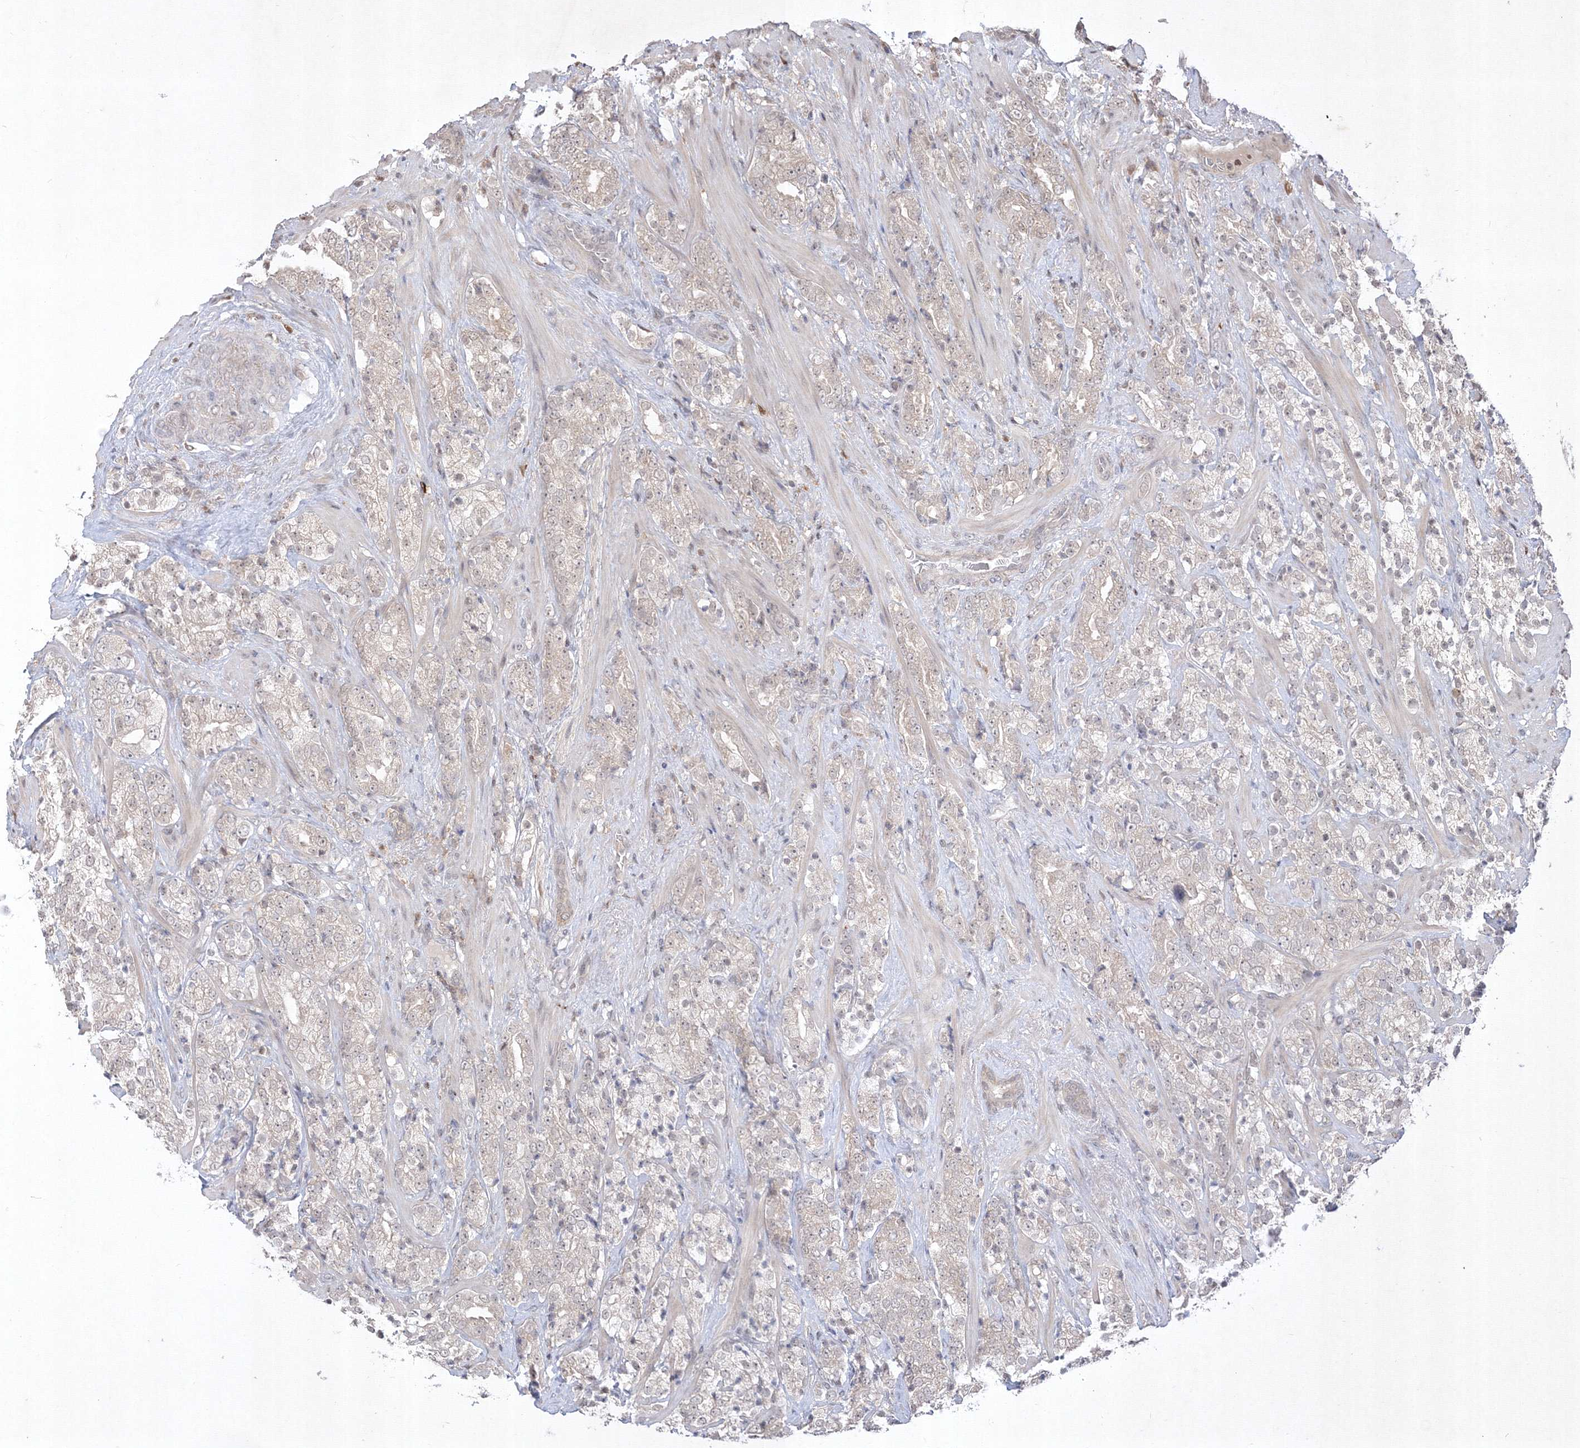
{"staining": {"intensity": "negative", "quantity": "none", "location": "none"}, "tissue": "prostate cancer", "cell_type": "Tumor cells", "image_type": "cancer", "snomed": [{"axis": "morphology", "description": "Adenocarcinoma, High grade"}, {"axis": "topography", "description": "Prostate"}], "caption": "Micrograph shows no protein staining in tumor cells of prostate cancer tissue.", "gene": "TAB1", "patient": {"sex": "male", "age": 71}}